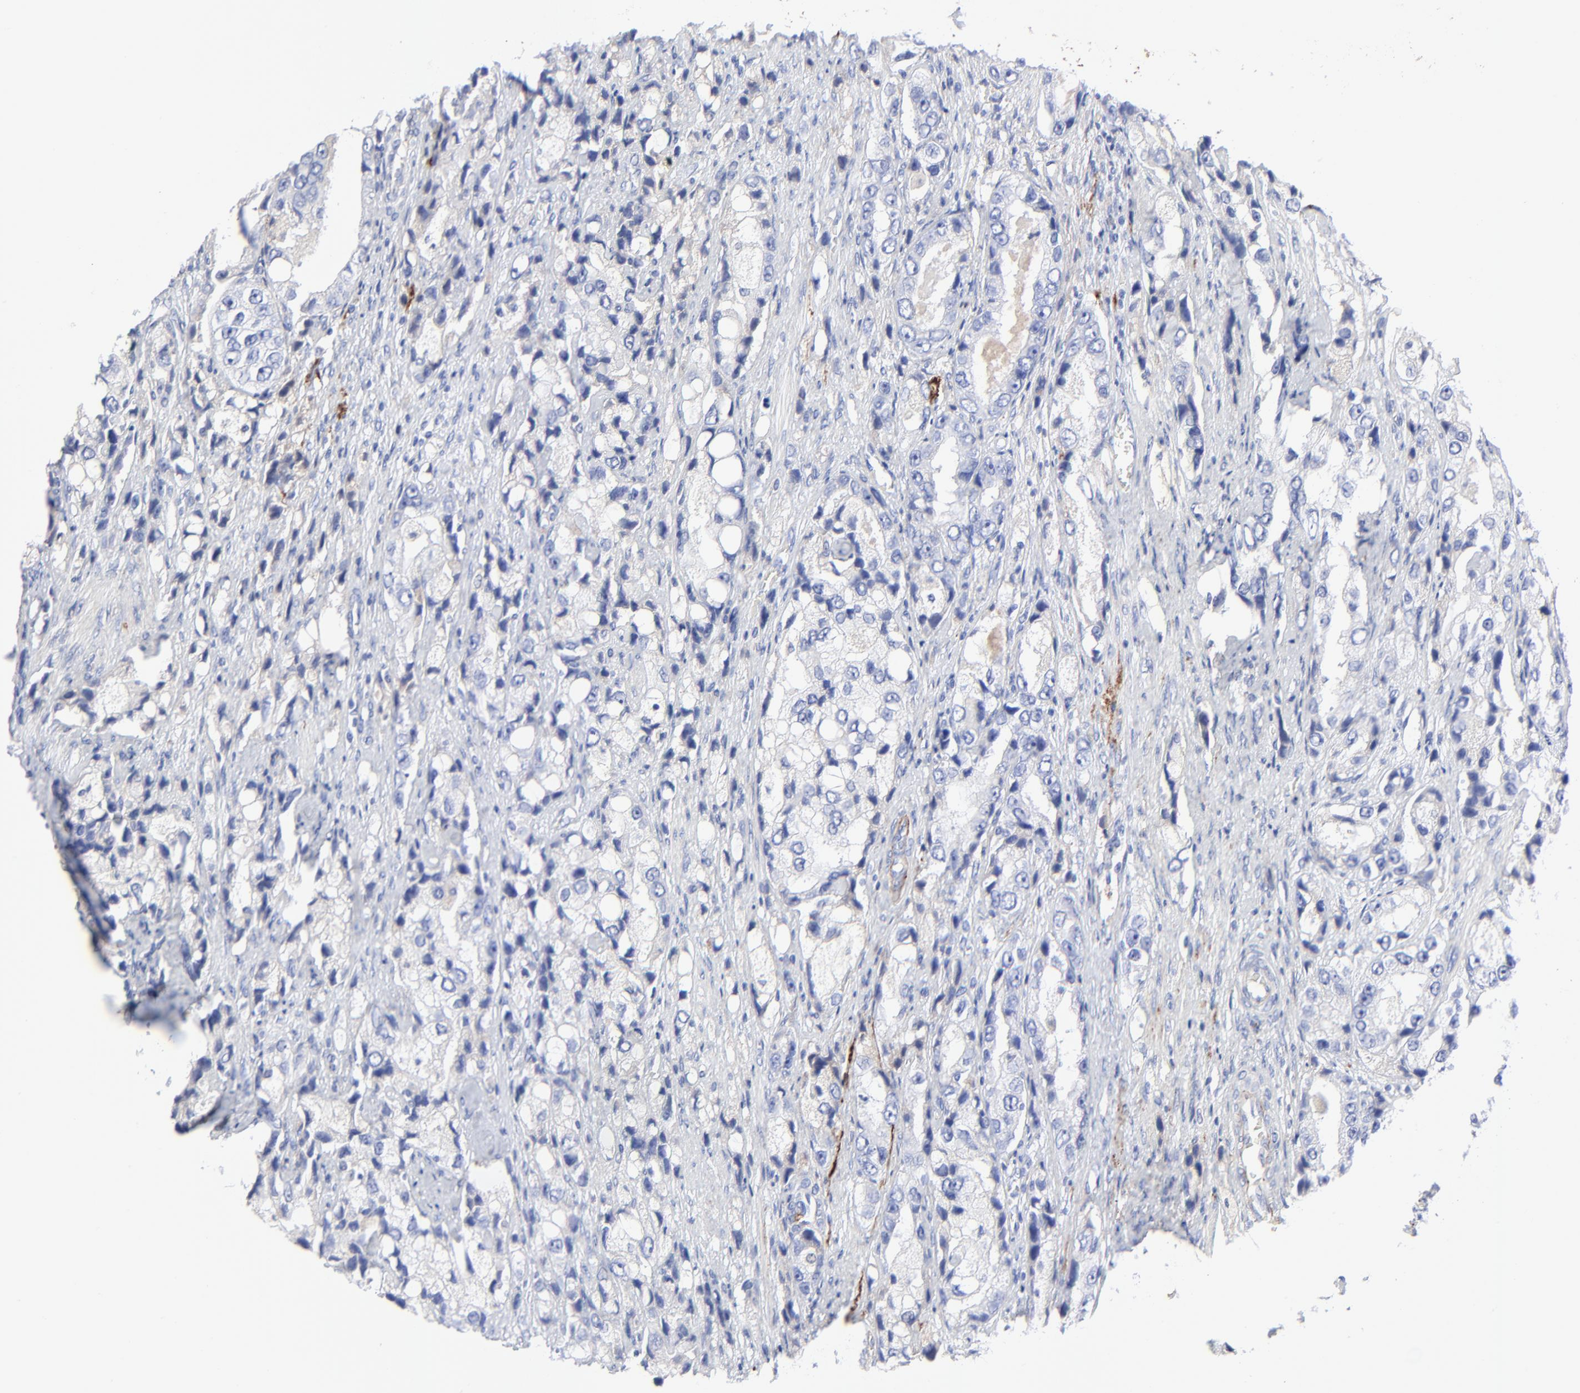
{"staining": {"intensity": "negative", "quantity": "none", "location": "none"}, "tissue": "prostate cancer", "cell_type": "Tumor cells", "image_type": "cancer", "snomed": [{"axis": "morphology", "description": "Adenocarcinoma, High grade"}, {"axis": "topography", "description": "Prostate"}], "caption": "Photomicrograph shows no significant protein staining in tumor cells of high-grade adenocarcinoma (prostate).", "gene": "FBLN2", "patient": {"sex": "male", "age": 63}}